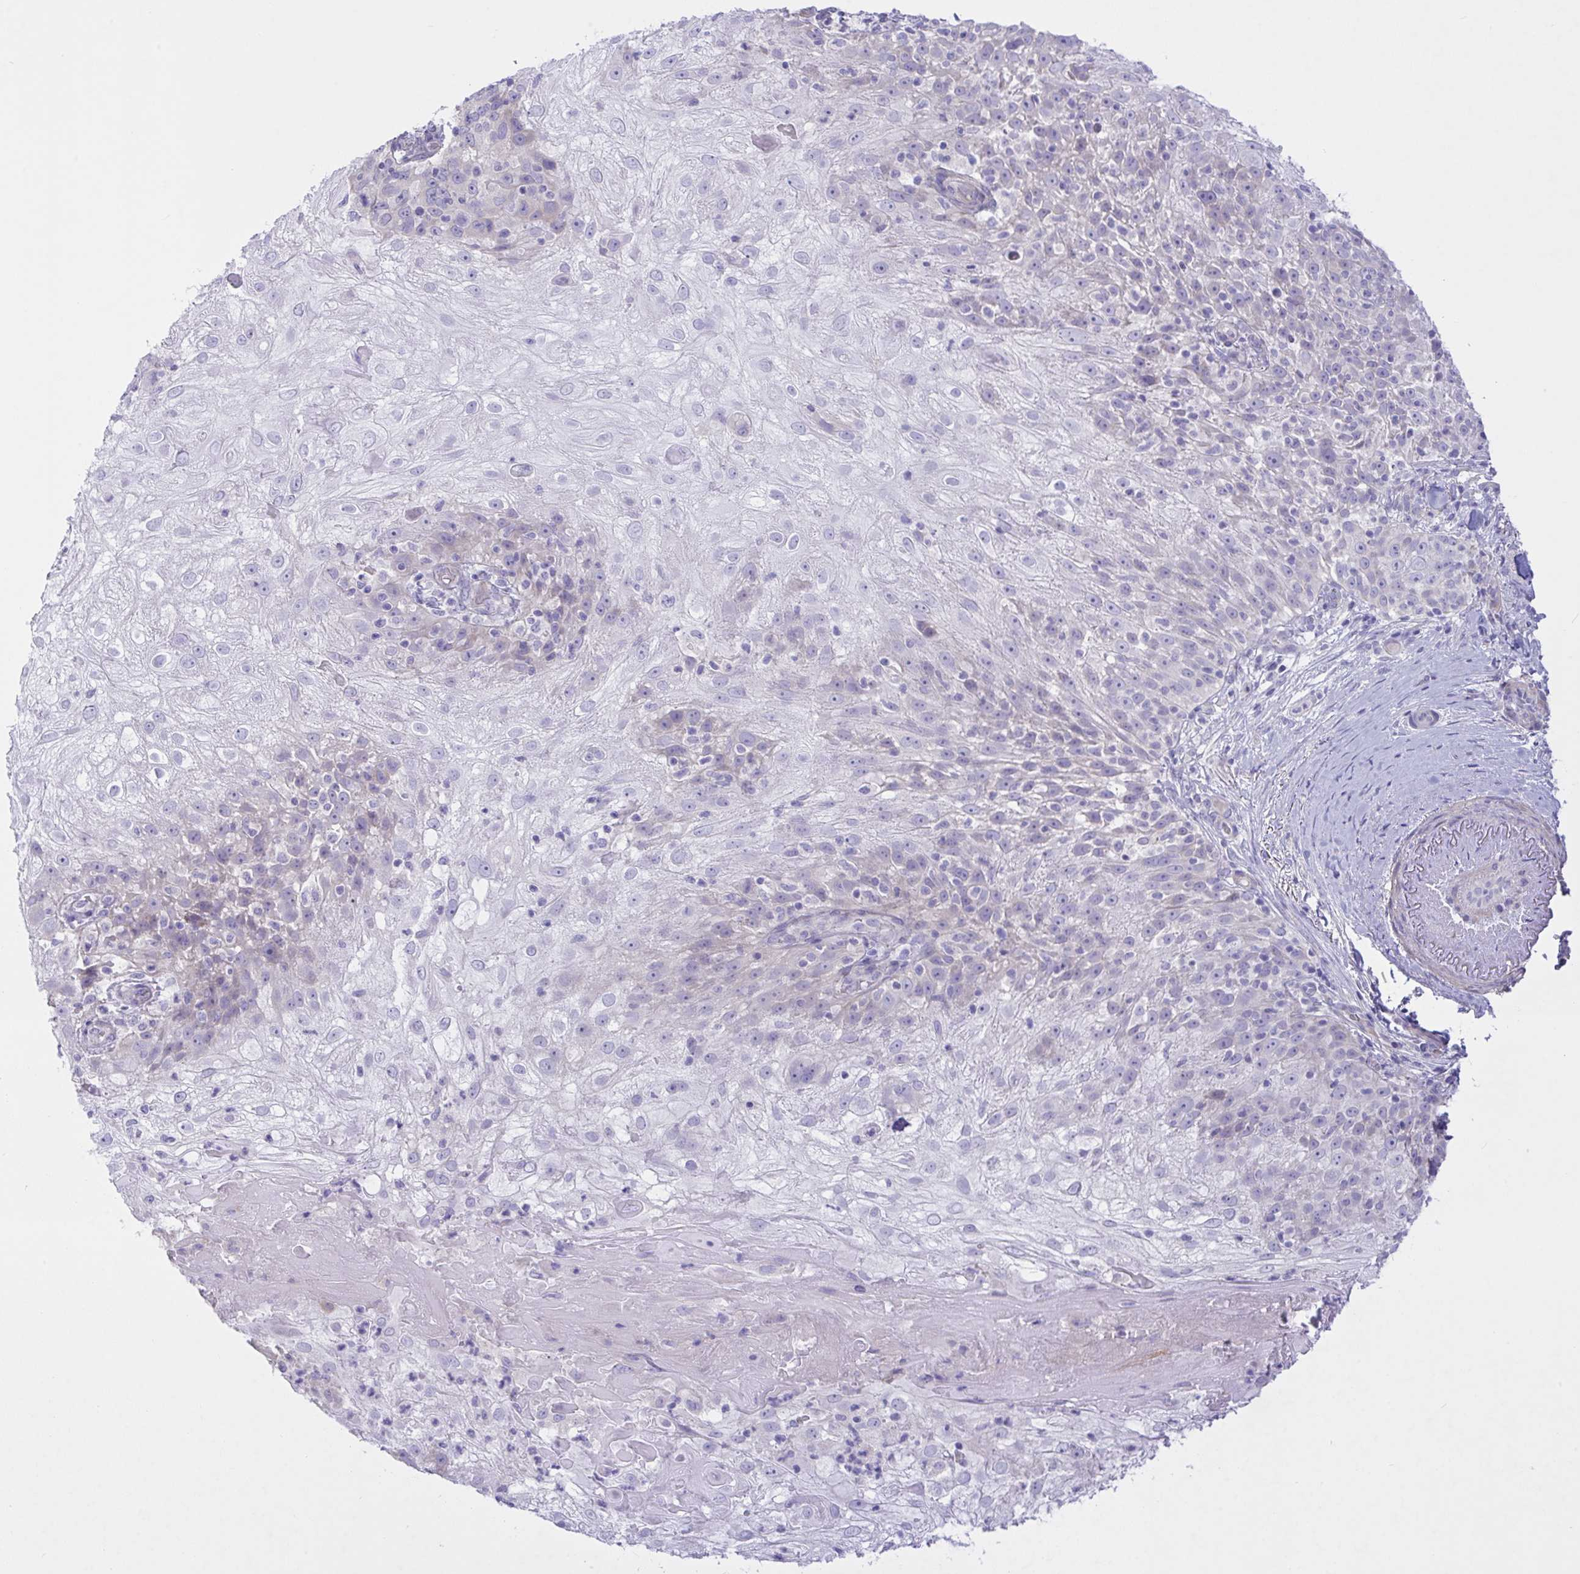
{"staining": {"intensity": "negative", "quantity": "none", "location": "none"}, "tissue": "skin cancer", "cell_type": "Tumor cells", "image_type": "cancer", "snomed": [{"axis": "morphology", "description": "Normal tissue, NOS"}, {"axis": "morphology", "description": "Squamous cell carcinoma, NOS"}, {"axis": "topography", "description": "Skin"}], "caption": "High magnification brightfield microscopy of squamous cell carcinoma (skin) stained with DAB (3,3'-diaminobenzidine) (brown) and counterstained with hematoxylin (blue): tumor cells show no significant positivity.", "gene": "FAM86B1", "patient": {"sex": "female", "age": 83}}